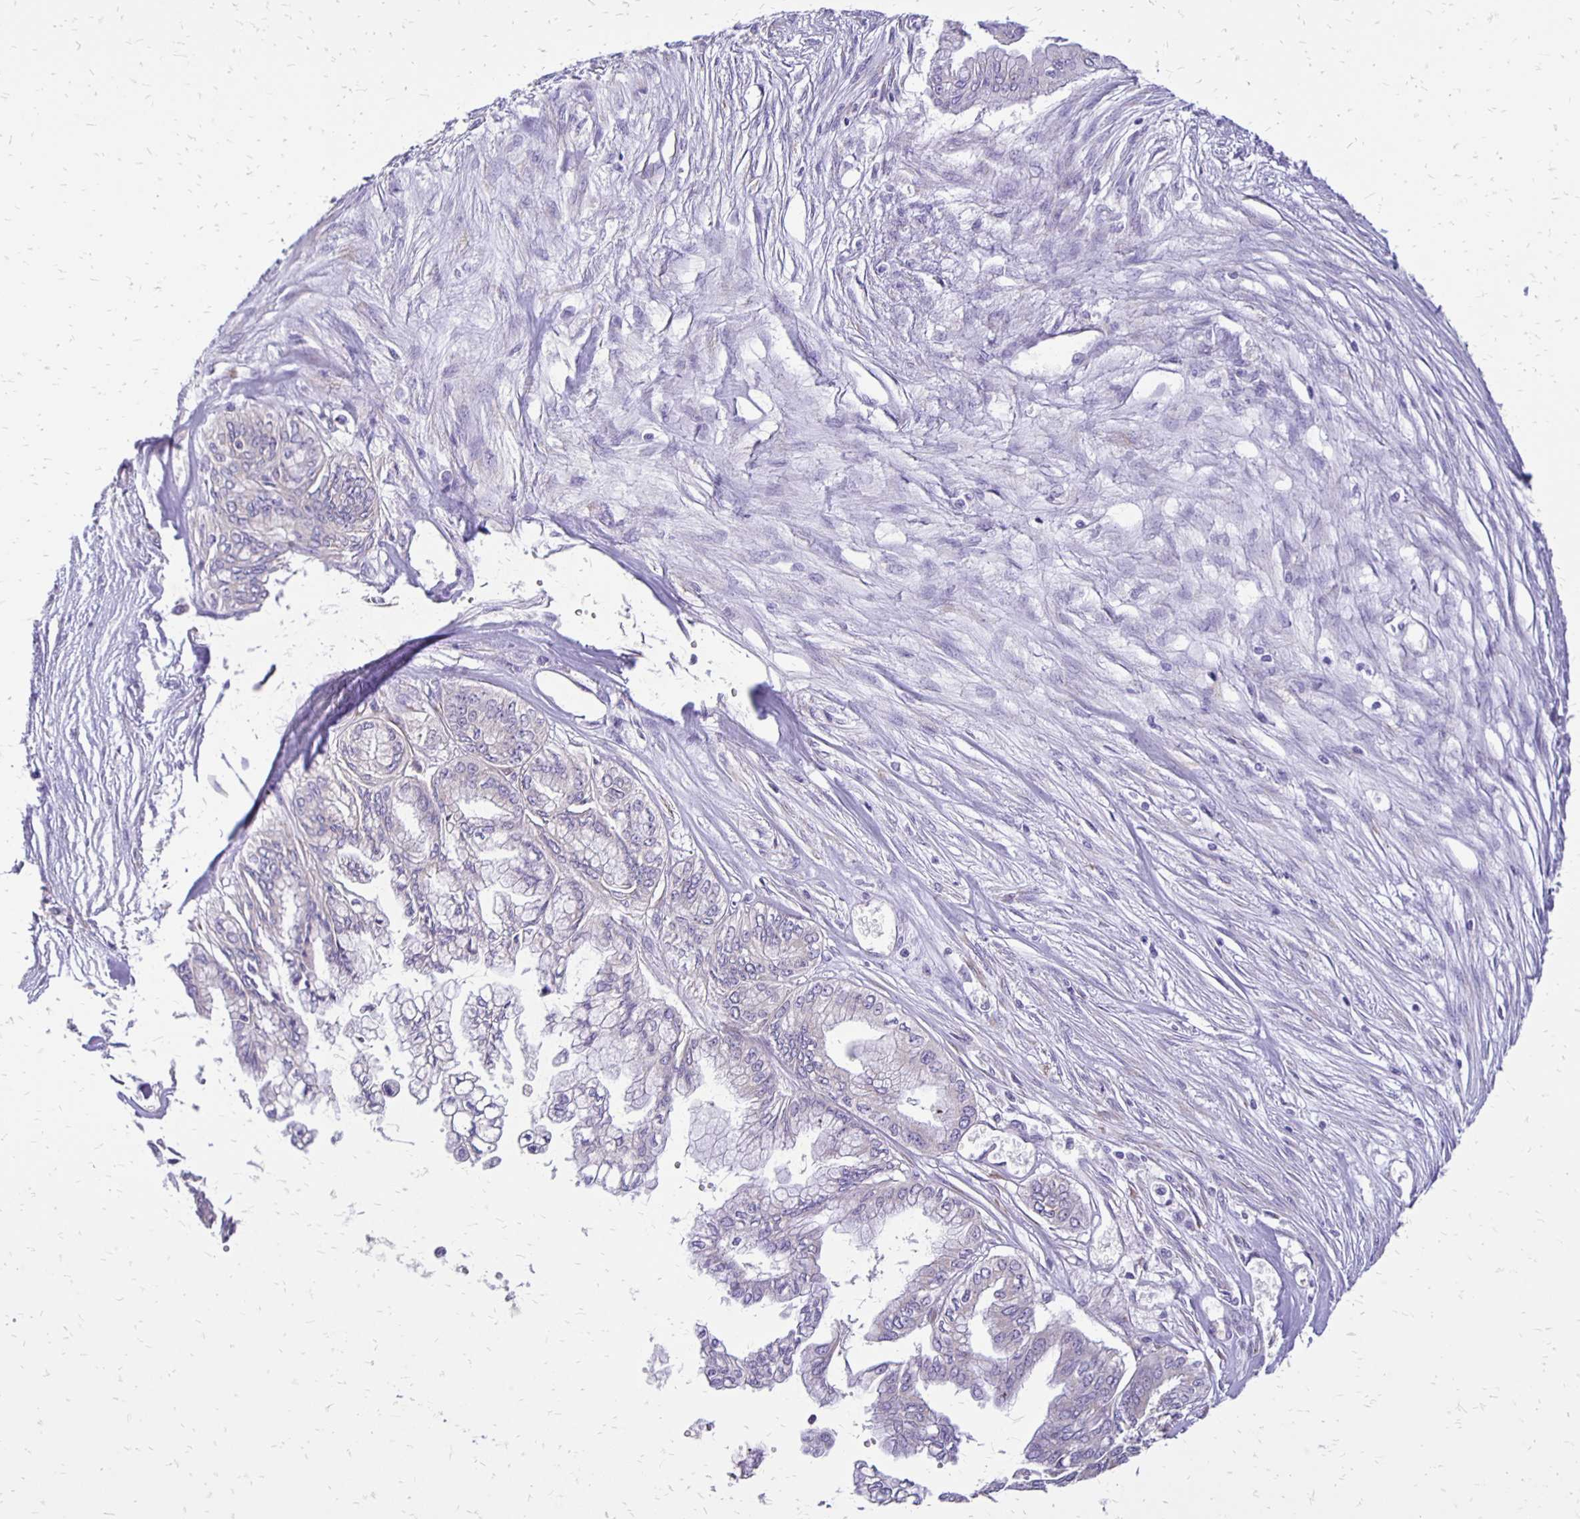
{"staining": {"intensity": "negative", "quantity": "none", "location": "none"}, "tissue": "pancreatic cancer", "cell_type": "Tumor cells", "image_type": "cancer", "snomed": [{"axis": "morphology", "description": "Adenocarcinoma, NOS"}, {"axis": "topography", "description": "Pancreas"}], "caption": "This is an immunohistochemistry (IHC) micrograph of adenocarcinoma (pancreatic). There is no expression in tumor cells.", "gene": "ANKRD45", "patient": {"sex": "female", "age": 68}}